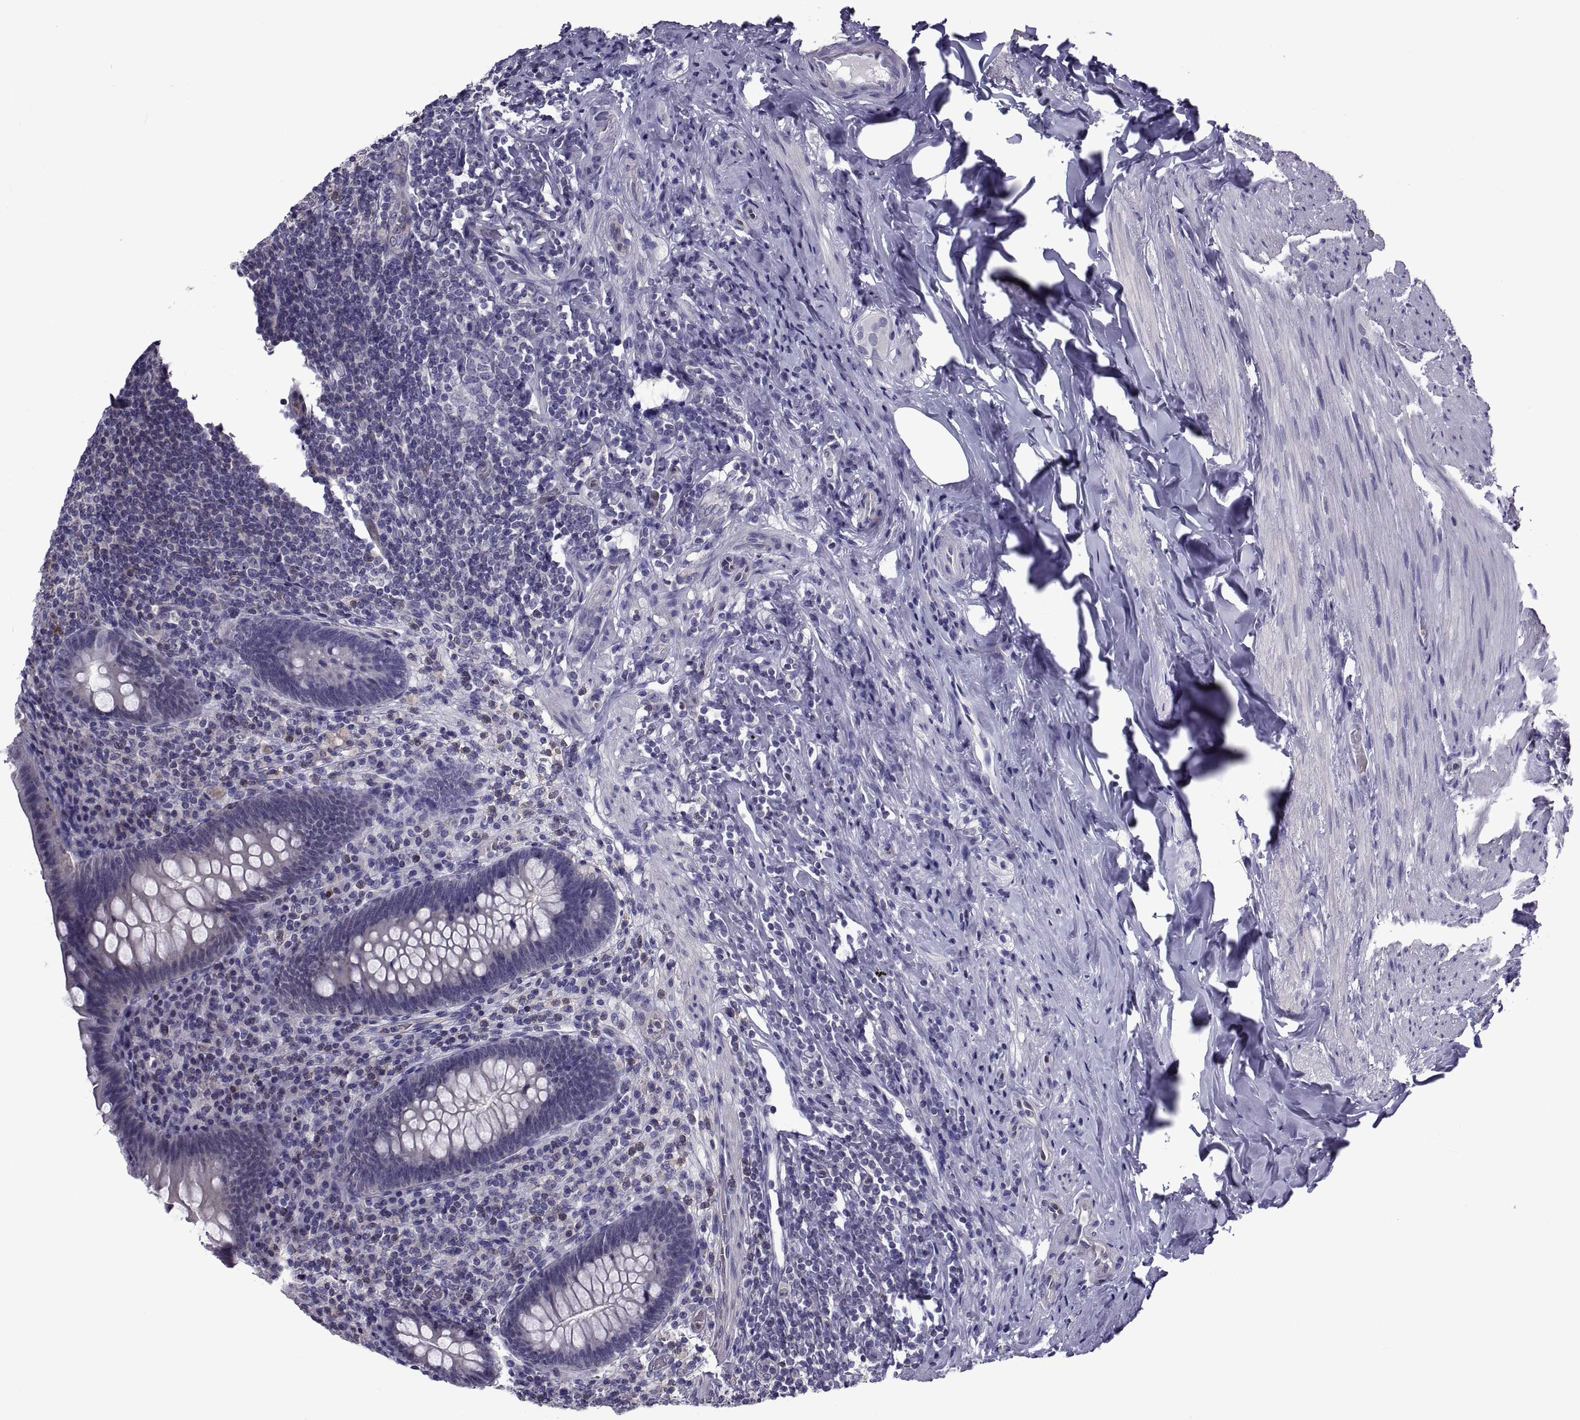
{"staining": {"intensity": "negative", "quantity": "none", "location": "none"}, "tissue": "appendix", "cell_type": "Glandular cells", "image_type": "normal", "snomed": [{"axis": "morphology", "description": "Normal tissue, NOS"}, {"axis": "topography", "description": "Appendix"}], "caption": "IHC micrograph of benign appendix: human appendix stained with DAB (3,3'-diaminobenzidine) demonstrates no significant protein expression in glandular cells.", "gene": "LCN9", "patient": {"sex": "male", "age": 47}}